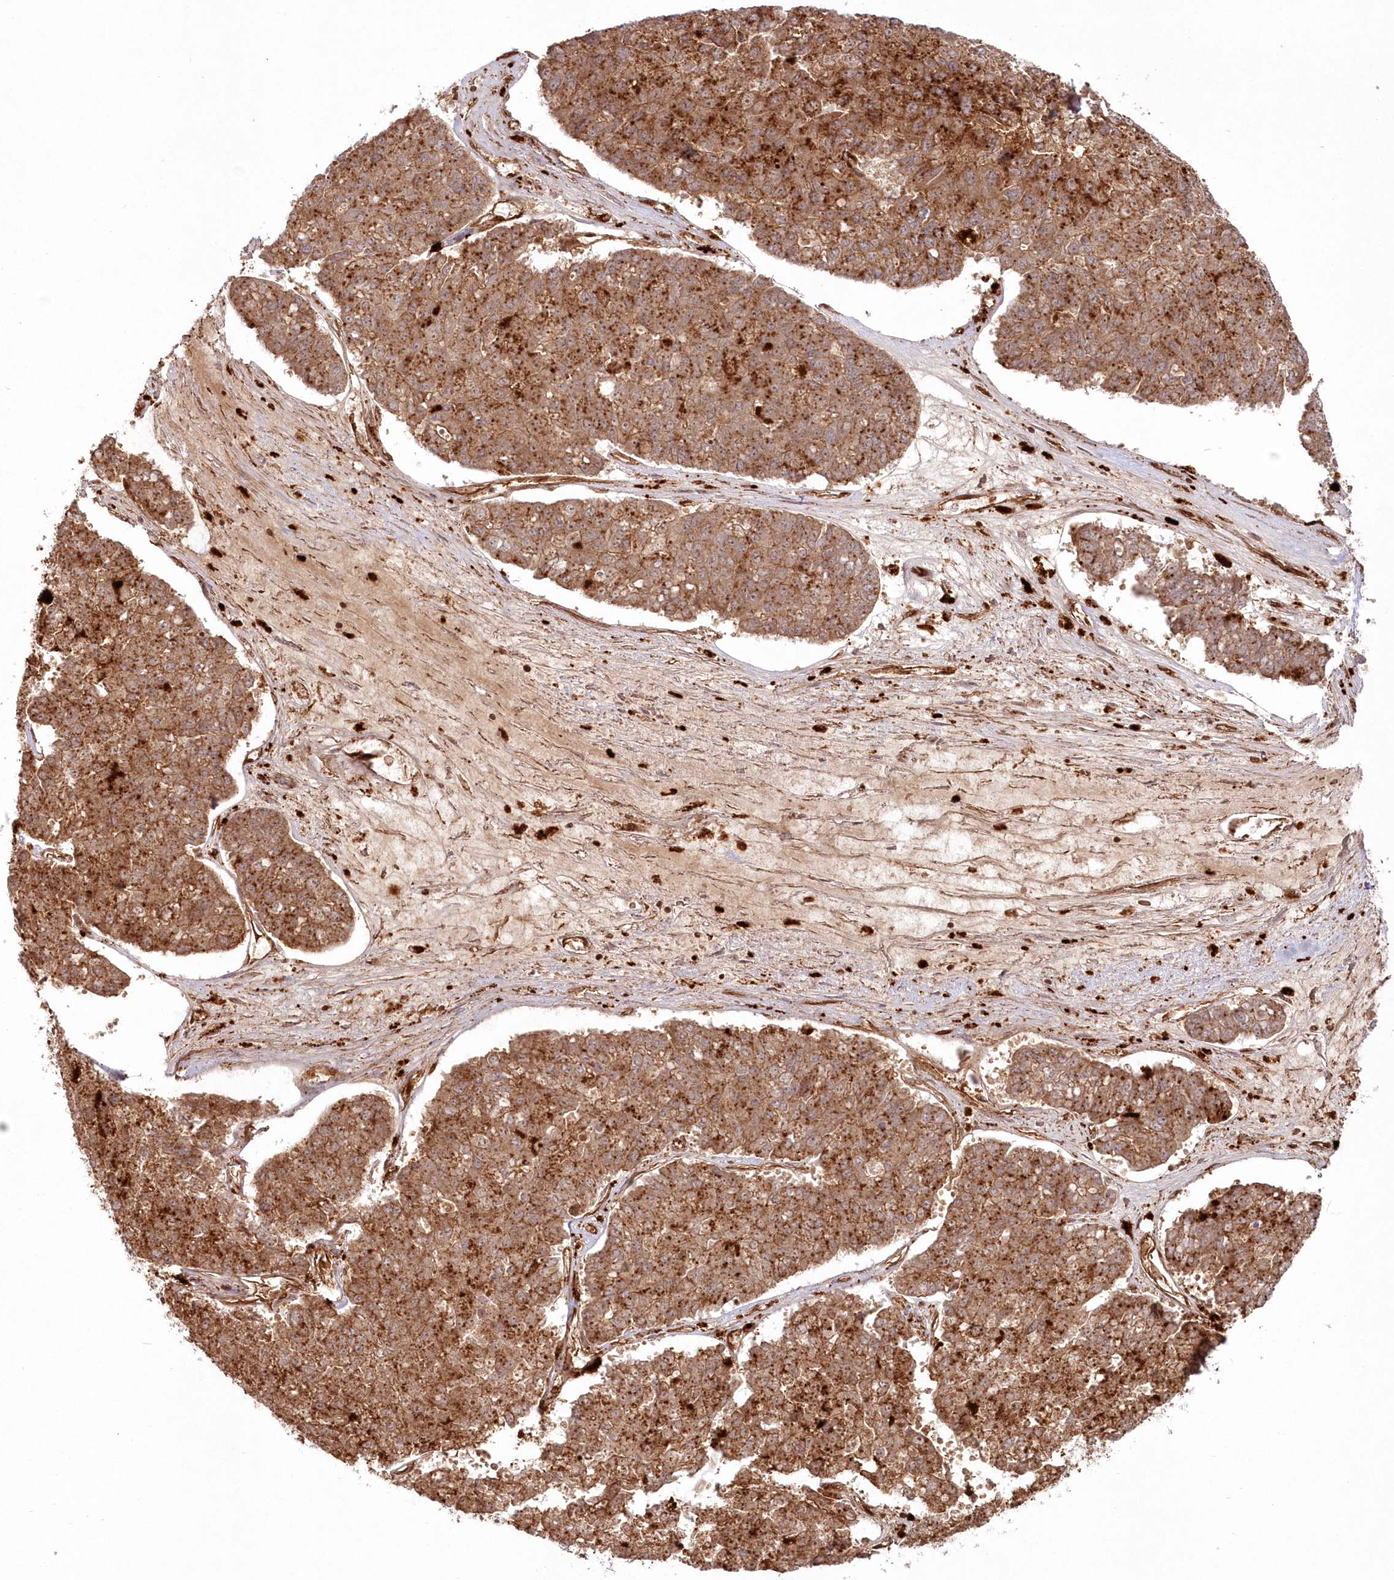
{"staining": {"intensity": "moderate", "quantity": ">75%", "location": "cytoplasmic/membranous"}, "tissue": "pancreatic cancer", "cell_type": "Tumor cells", "image_type": "cancer", "snomed": [{"axis": "morphology", "description": "Adenocarcinoma, NOS"}, {"axis": "topography", "description": "Pancreas"}], "caption": "Immunohistochemical staining of adenocarcinoma (pancreatic) reveals moderate cytoplasmic/membranous protein staining in approximately >75% of tumor cells.", "gene": "RGCC", "patient": {"sex": "male", "age": 50}}